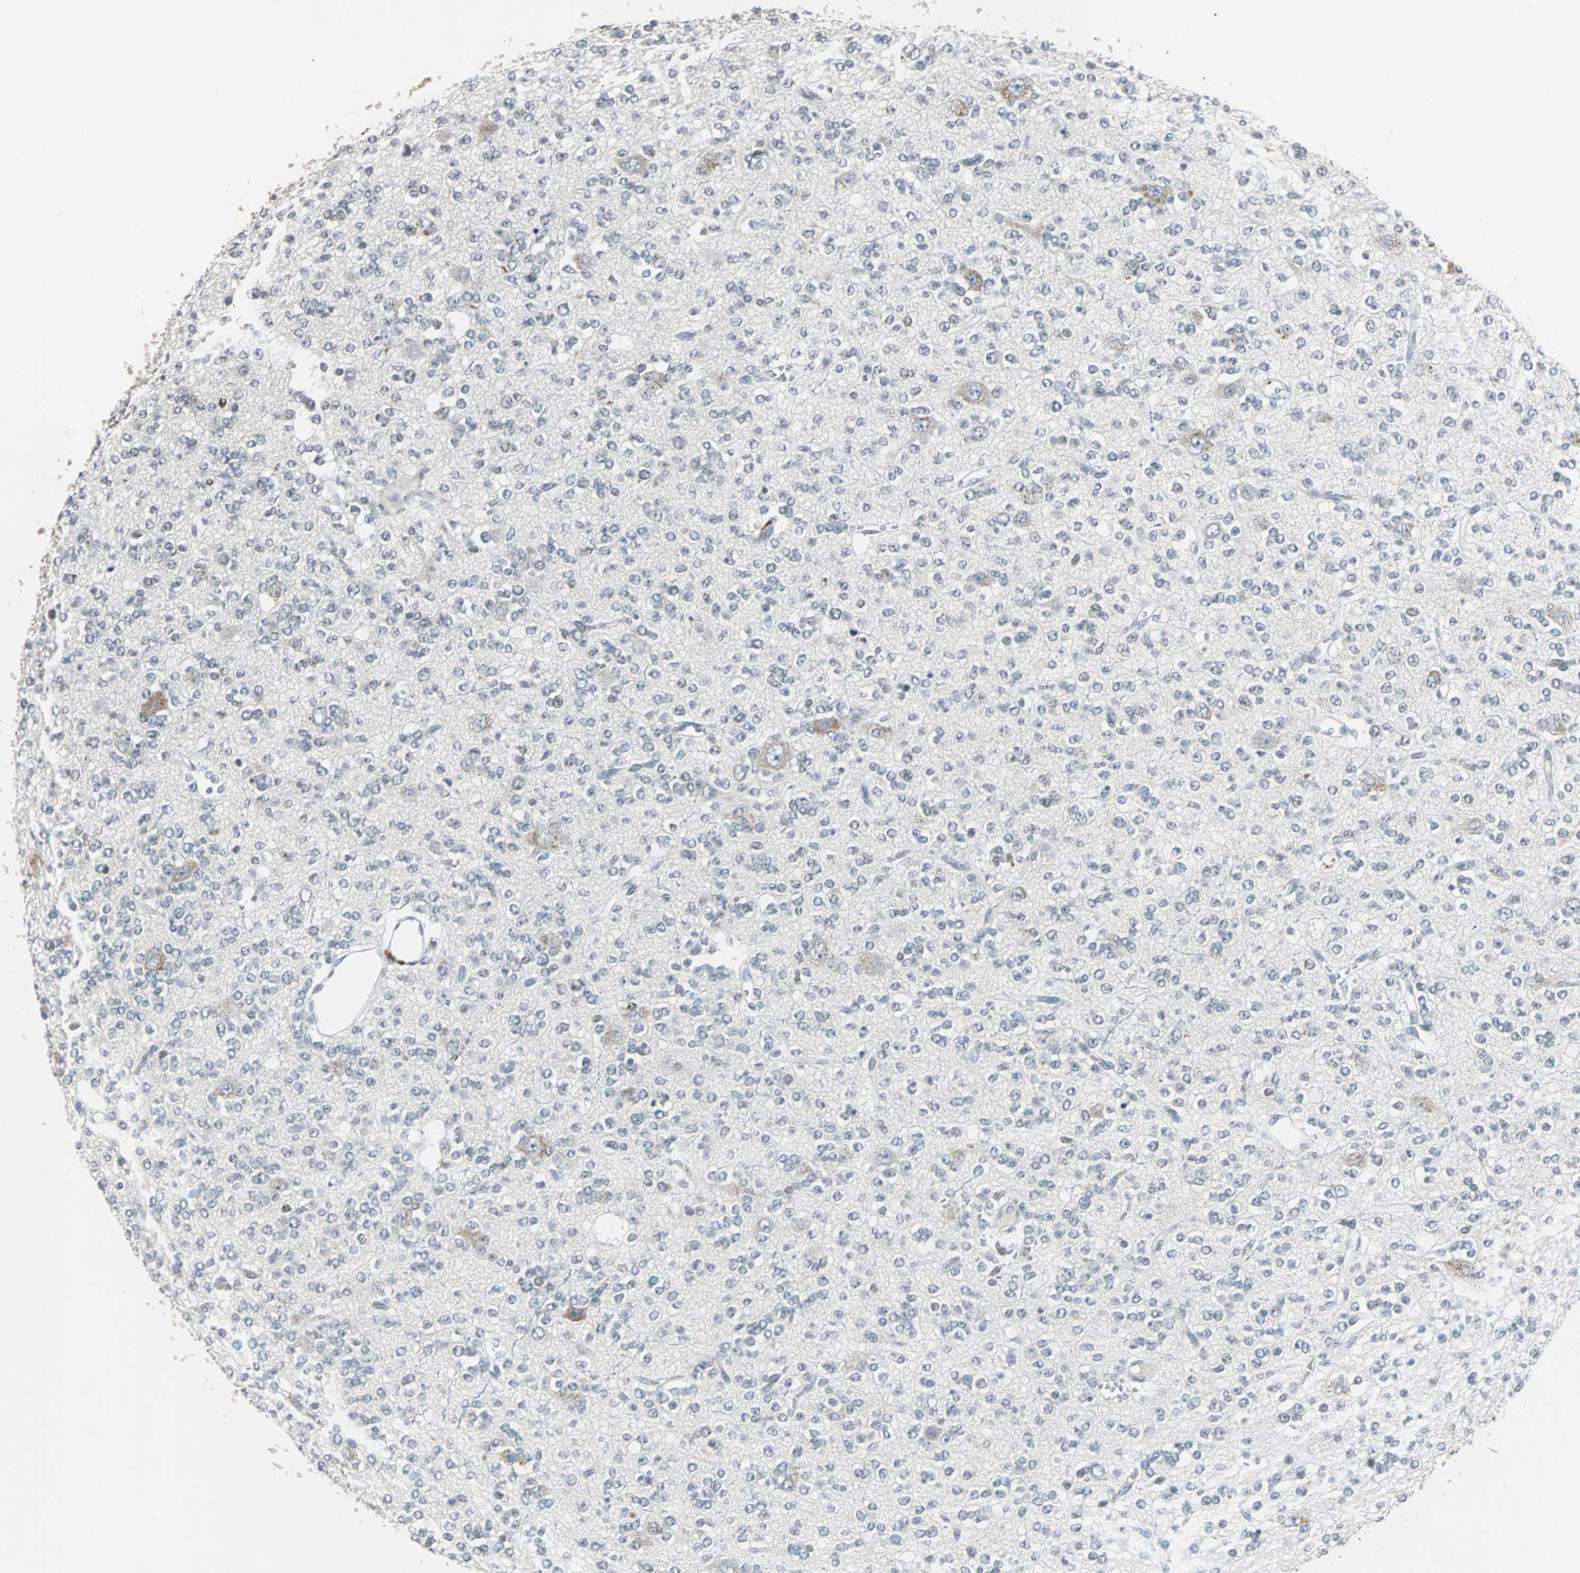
{"staining": {"intensity": "negative", "quantity": "none", "location": "none"}, "tissue": "glioma", "cell_type": "Tumor cells", "image_type": "cancer", "snomed": [{"axis": "morphology", "description": "Glioma, malignant, Low grade"}, {"axis": "topography", "description": "Brain"}], "caption": "Malignant low-grade glioma stained for a protein using IHC reveals no positivity tumor cells.", "gene": "HLX", "patient": {"sex": "male", "age": 38}}